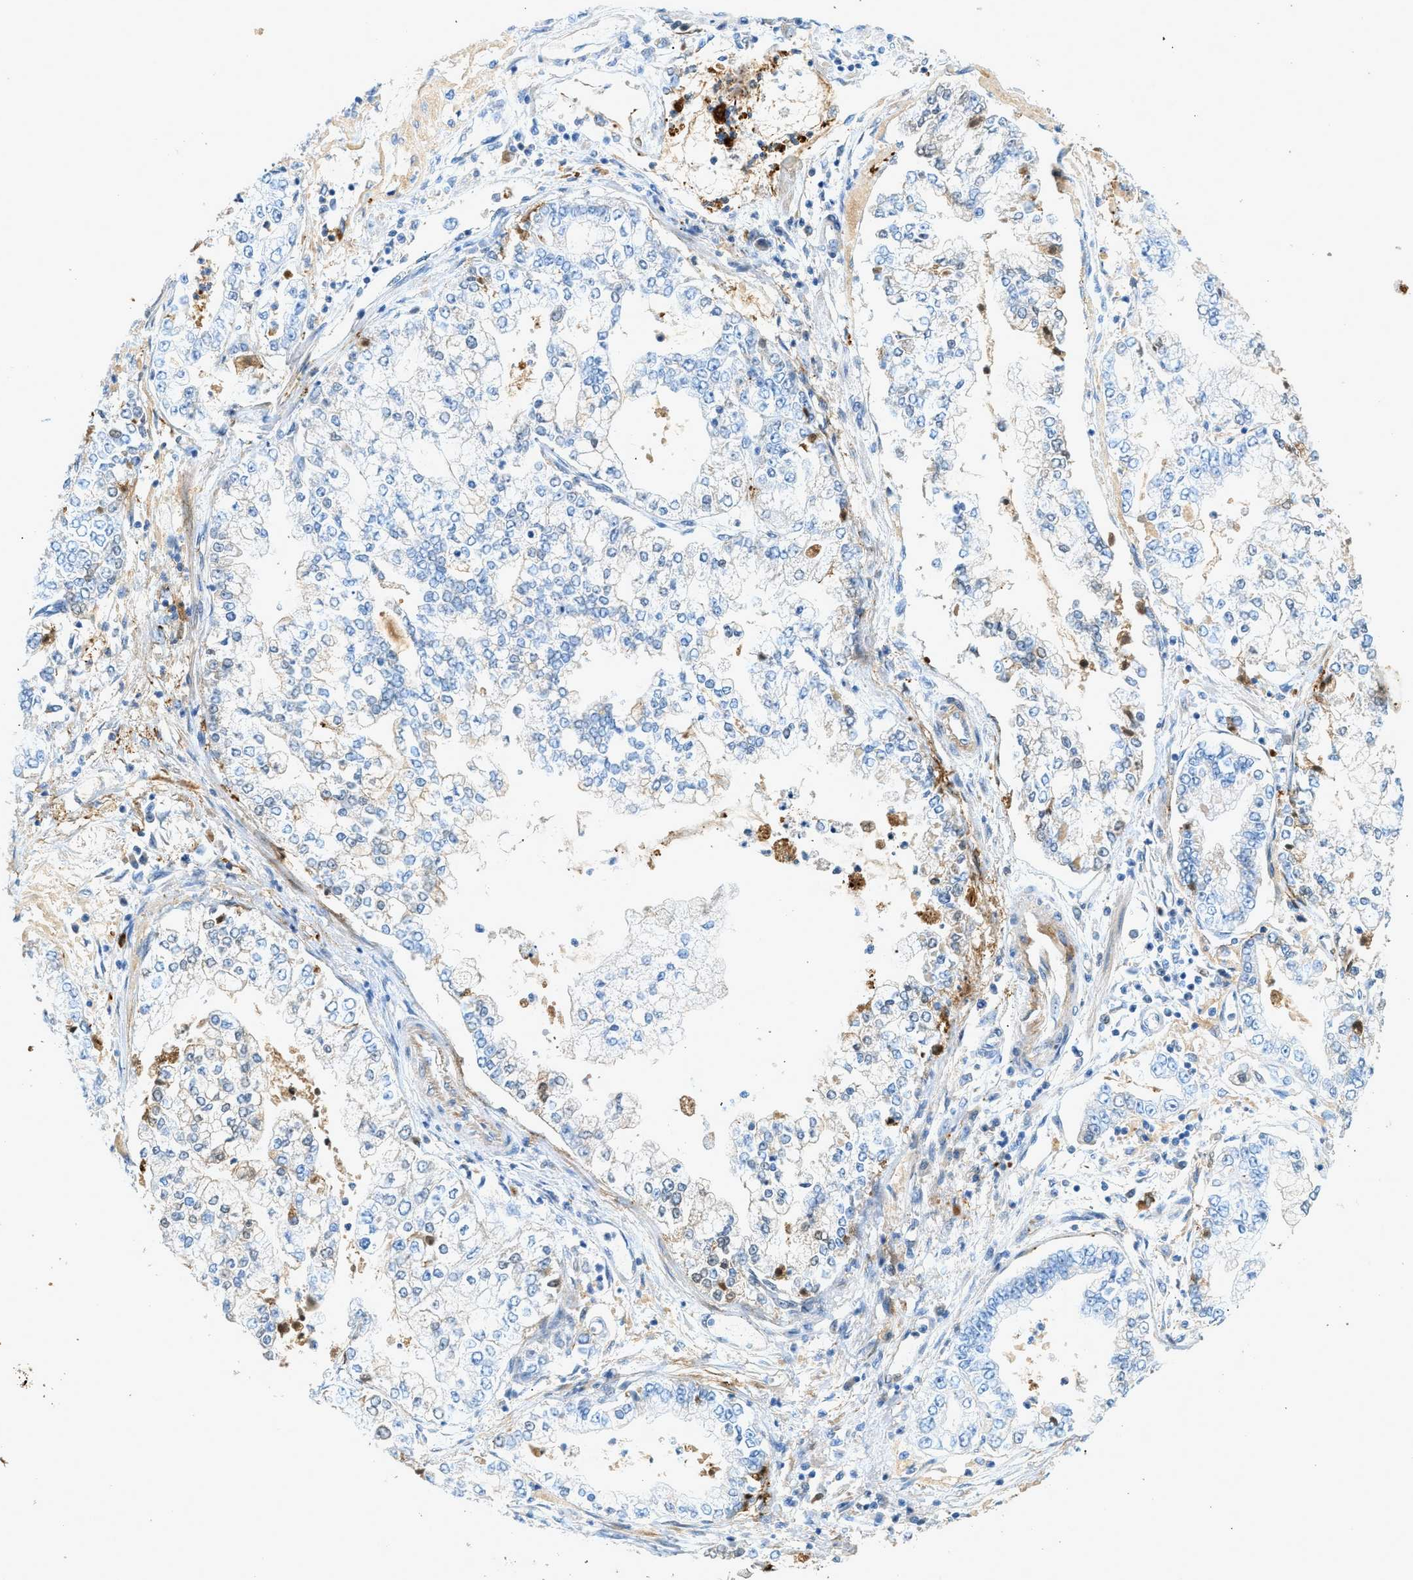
{"staining": {"intensity": "negative", "quantity": "none", "location": "none"}, "tissue": "stomach cancer", "cell_type": "Tumor cells", "image_type": "cancer", "snomed": [{"axis": "morphology", "description": "Adenocarcinoma, NOS"}, {"axis": "topography", "description": "Stomach"}], "caption": "An image of human adenocarcinoma (stomach) is negative for staining in tumor cells. (DAB immunohistochemistry visualized using brightfield microscopy, high magnification).", "gene": "F2", "patient": {"sex": "male", "age": 76}}